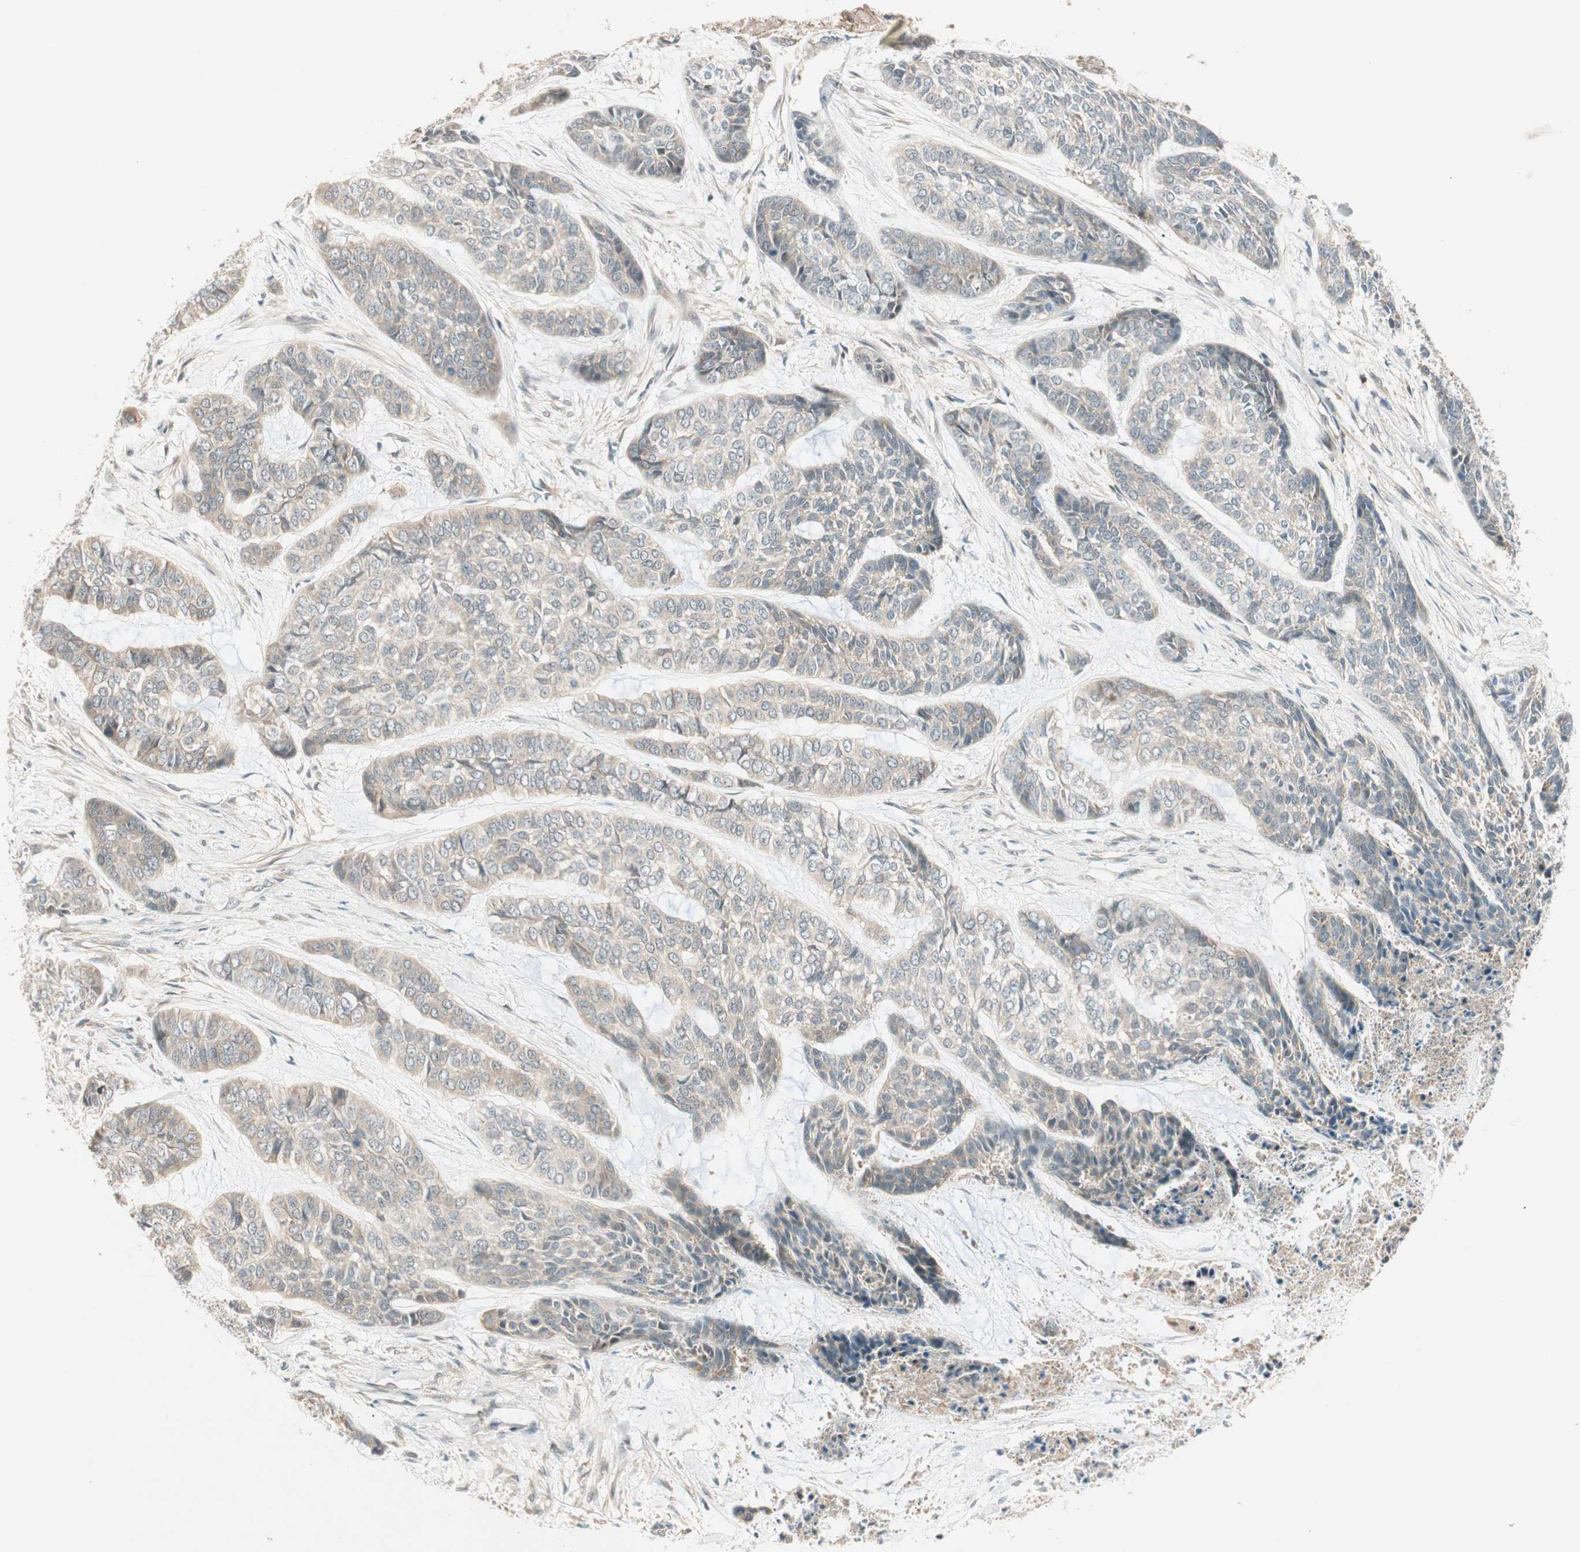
{"staining": {"intensity": "weak", "quantity": "25%-75%", "location": "cytoplasmic/membranous"}, "tissue": "skin cancer", "cell_type": "Tumor cells", "image_type": "cancer", "snomed": [{"axis": "morphology", "description": "Basal cell carcinoma"}, {"axis": "topography", "description": "Skin"}], "caption": "High-magnification brightfield microscopy of skin cancer stained with DAB (brown) and counterstained with hematoxylin (blue). tumor cells exhibit weak cytoplasmic/membranous expression is present in approximately25%-75% of cells.", "gene": "PSMD8", "patient": {"sex": "female", "age": 64}}